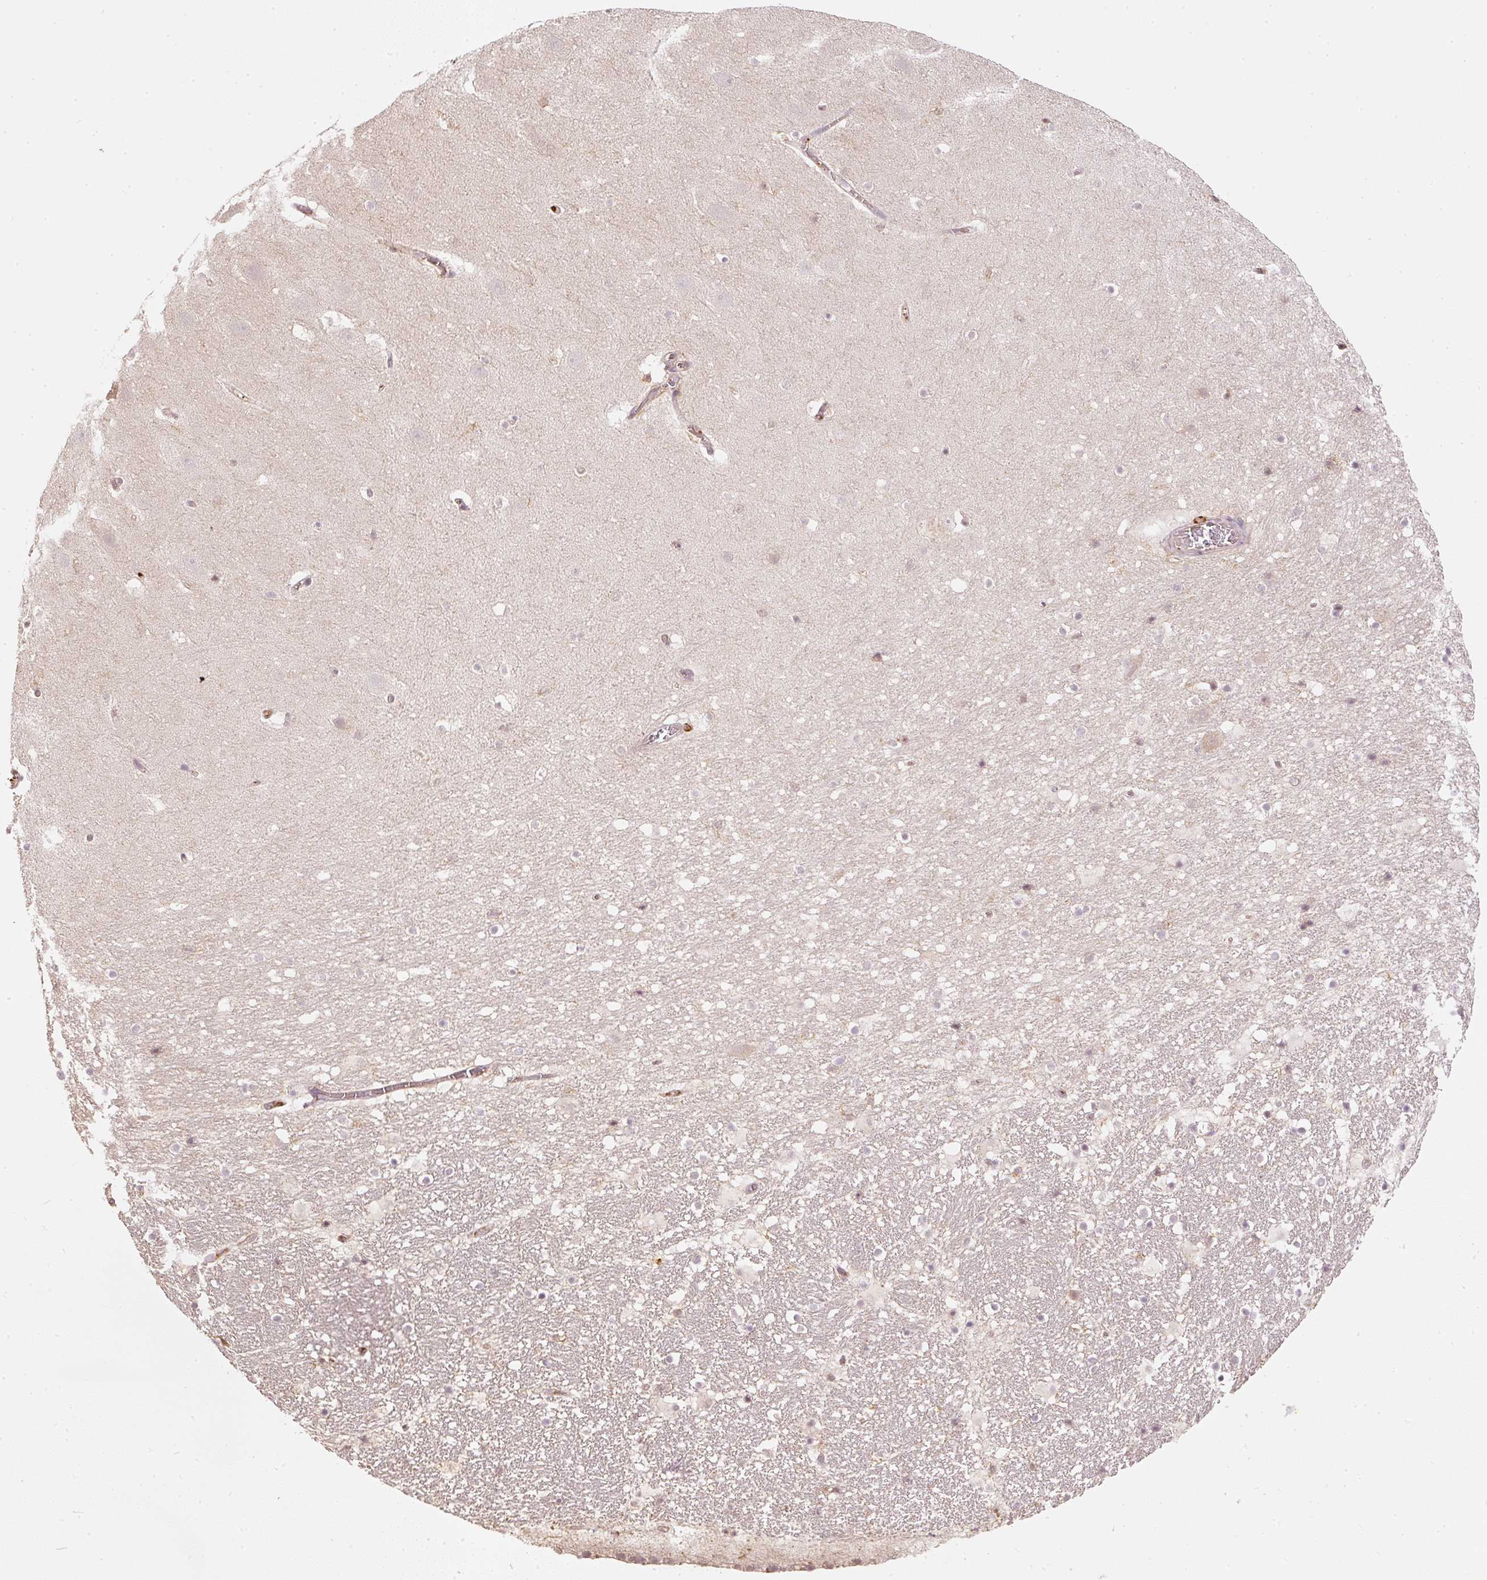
{"staining": {"intensity": "moderate", "quantity": "<25%", "location": "cytoplasmic/membranous"}, "tissue": "hippocampus", "cell_type": "Glial cells", "image_type": "normal", "snomed": [{"axis": "morphology", "description": "Normal tissue, NOS"}, {"axis": "topography", "description": "Hippocampus"}], "caption": "Immunohistochemical staining of benign hippocampus exhibits moderate cytoplasmic/membranous protein positivity in approximately <25% of glial cells.", "gene": "EVL", "patient": {"sex": "male", "age": 37}}